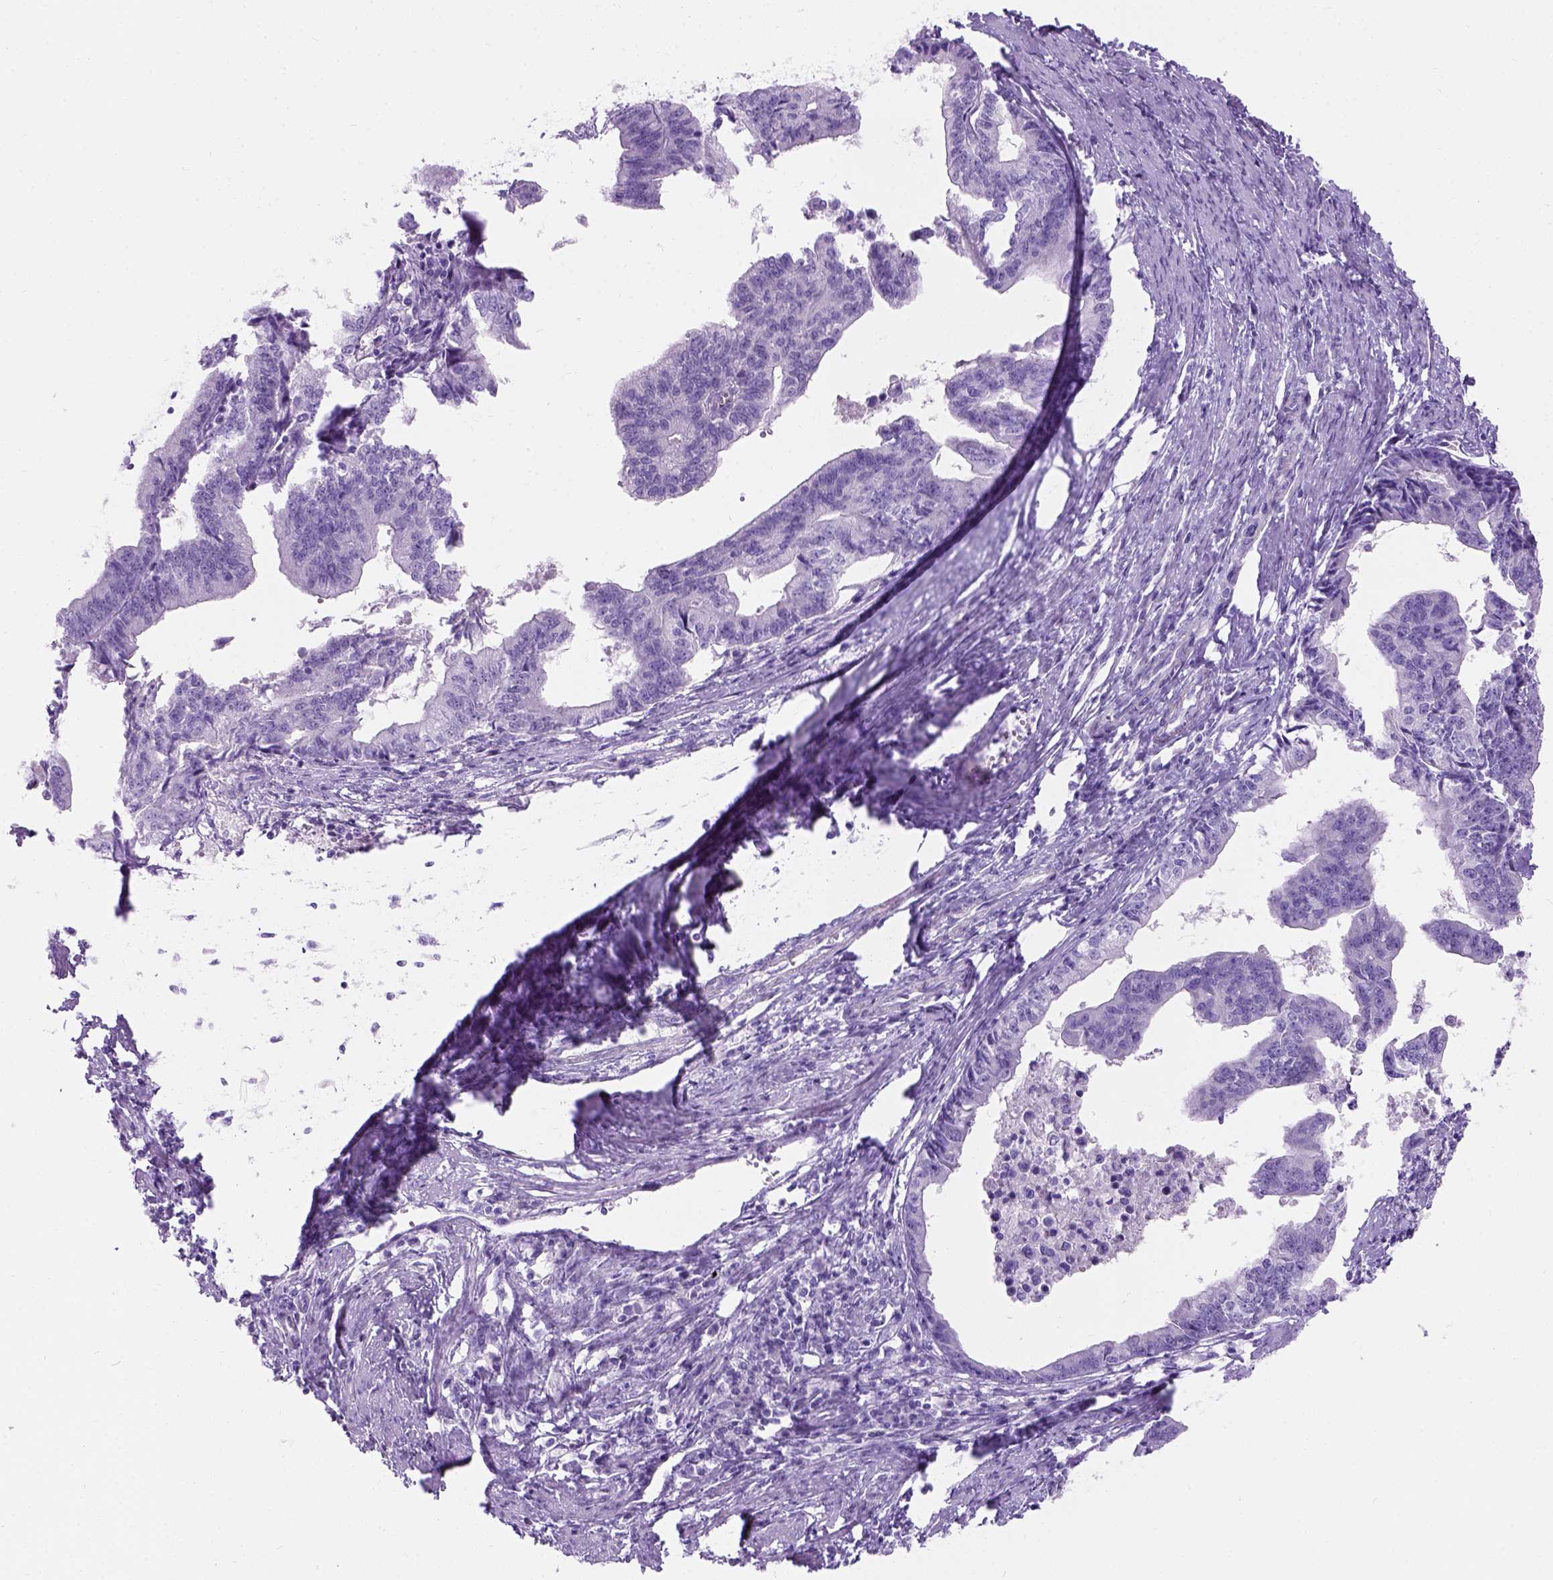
{"staining": {"intensity": "negative", "quantity": "none", "location": "none"}, "tissue": "endometrial cancer", "cell_type": "Tumor cells", "image_type": "cancer", "snomed": [{"axis": "morphology", "description": "Adenocarcinoma, NOS"}, {"axis": "topography", "description": "Endometrium"}], "caption": "Endometrial cancer stained for a protein using immunohistochemistry displays no positivity tumor cells.", "gene": "C7orf57", "patient": {"sex": "female", "age": 65}}